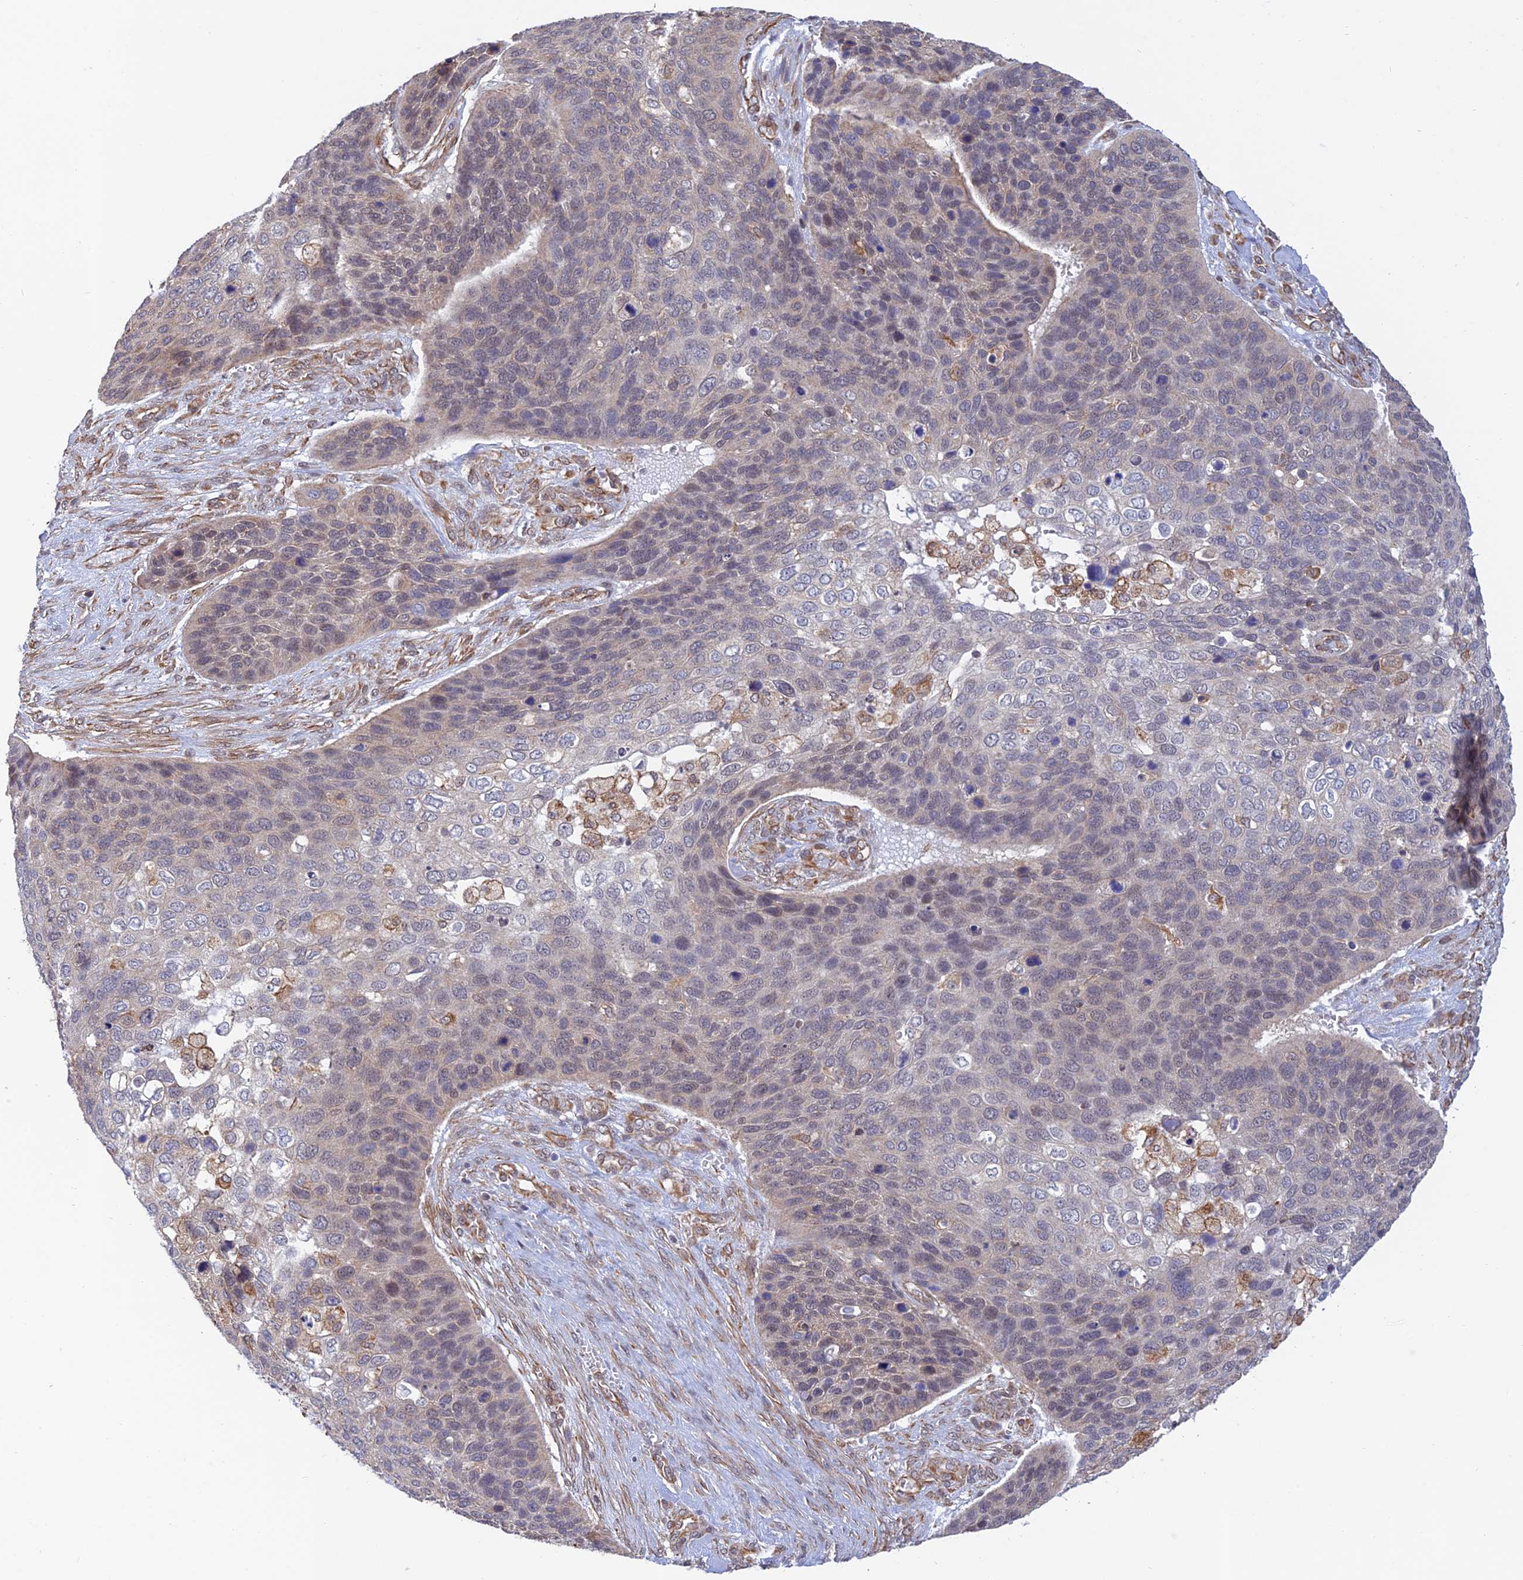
{"staining": {"intensity": "weak", "quantity": "<25%", "location": "nuclear"}, "tissue": "skin cancer", "cell_type": "Tumor cells", "image_type": "cancer", "snomed": [{"axis": "morphology", "description": "Basal cell carcinoma"}, {"axis": "topography", "description": "Skin"}], "caption": "This is a micrograph of immunohistochemistry staining of skin cancer, which shows no staining in tumor cells.", "gene": "PAGR1", "patient": {"sex": "female", "age": 74}}